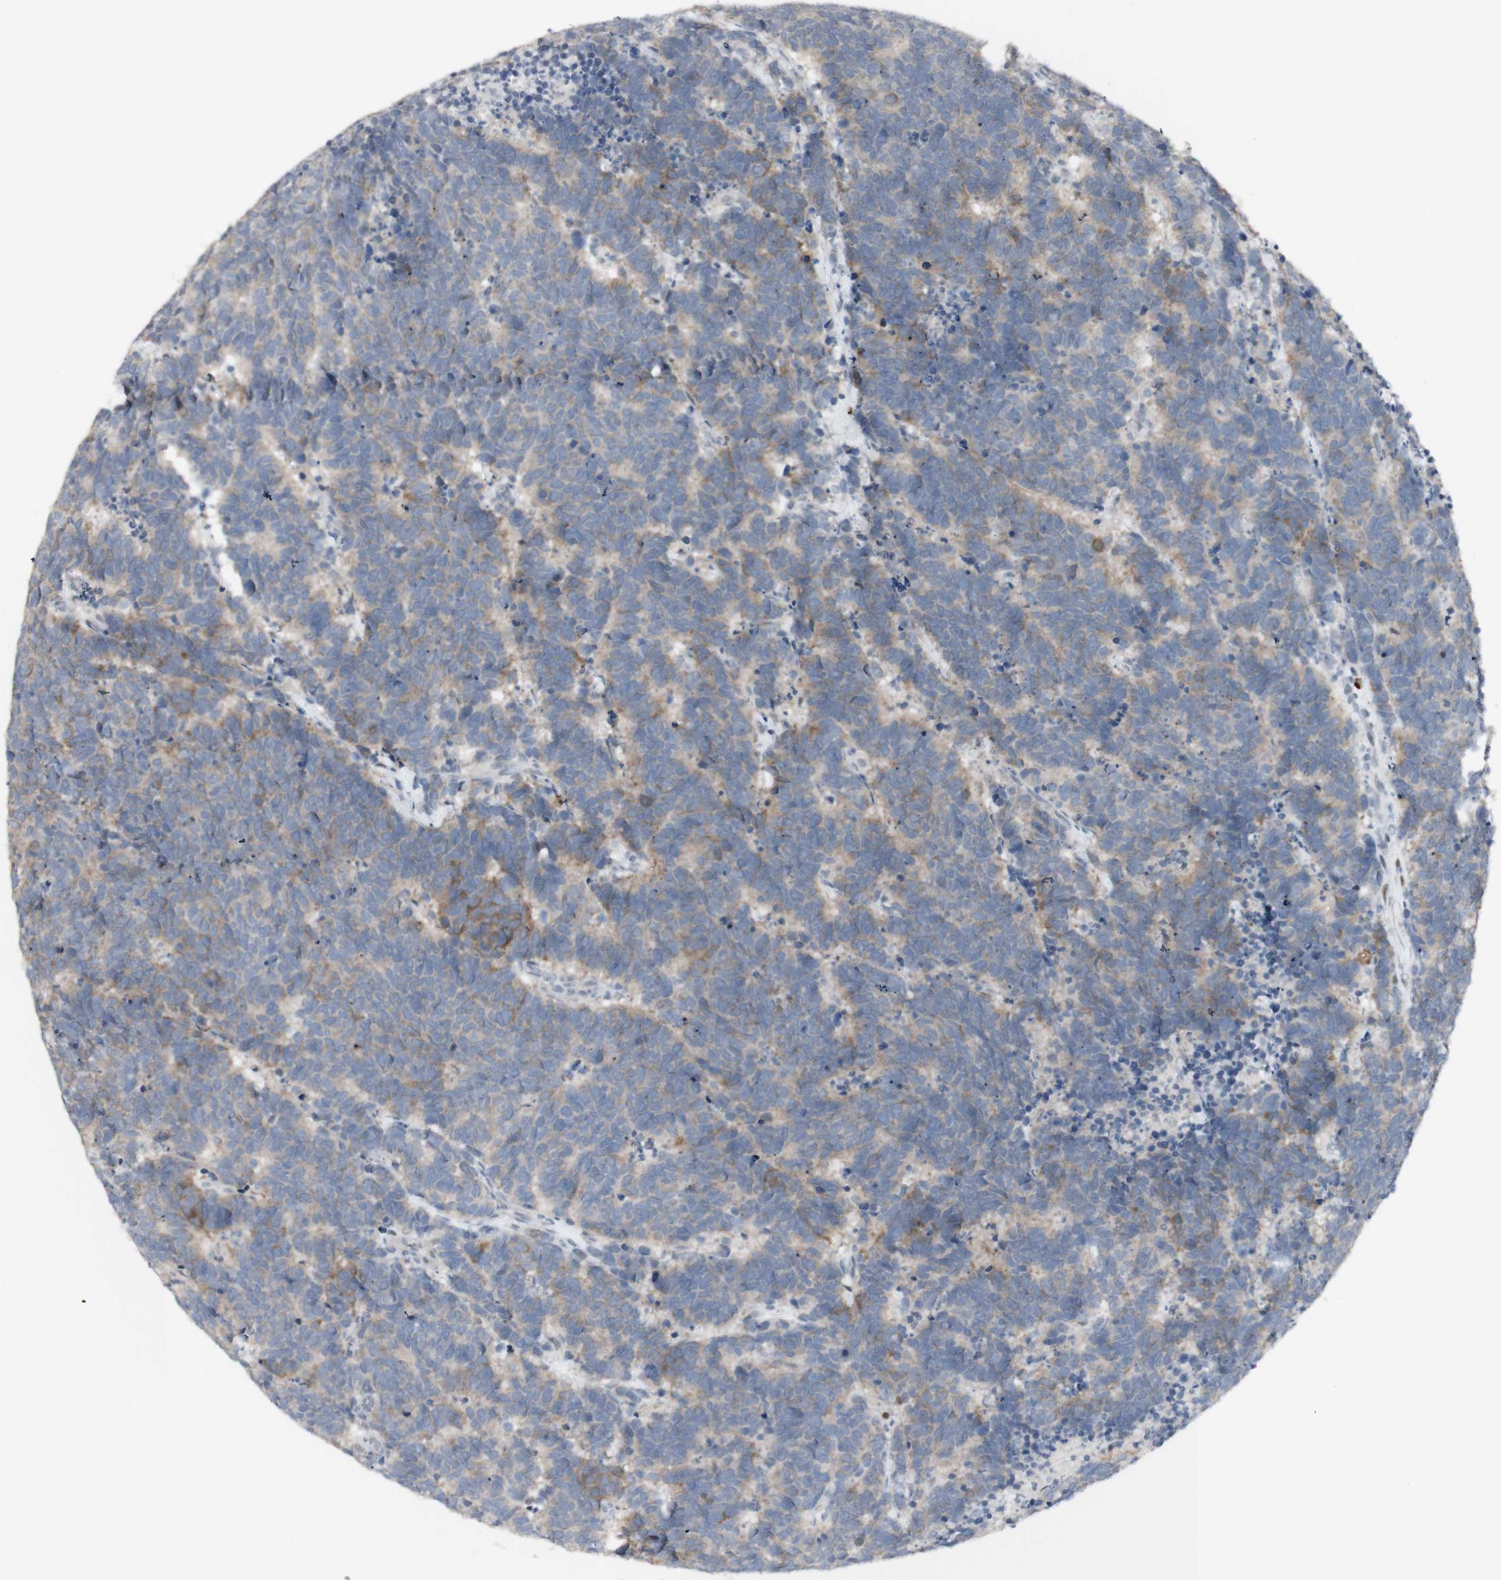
{"staining": {"intensity": "weak", "quantity": "25%-75%", "location": "cytoplasmic/membranous"}, "tissue": "carcinoid", "cell_type": "Tumor cells", "image_type": "cancer", "snomed": [{"axis": "morphology", "description": "Carcinoma, NOS"}, {"axis": "morphology", "description": "Carcinoid, malignant, NOS"}, {"axis": "topography", "description": "Urinary bladder"}], "caption": "Carcinoid stained with immunohistochemistry shows weak cytoplasmic/membranous positivity in about 25%-75% of tumor cells. (DAB (3,3'-diaminobenzidine) IHC, brown staining for protein, blue staining for nuclei).", "gene": "C1orf116", "patient": {"sex": "male", "age": 57}}